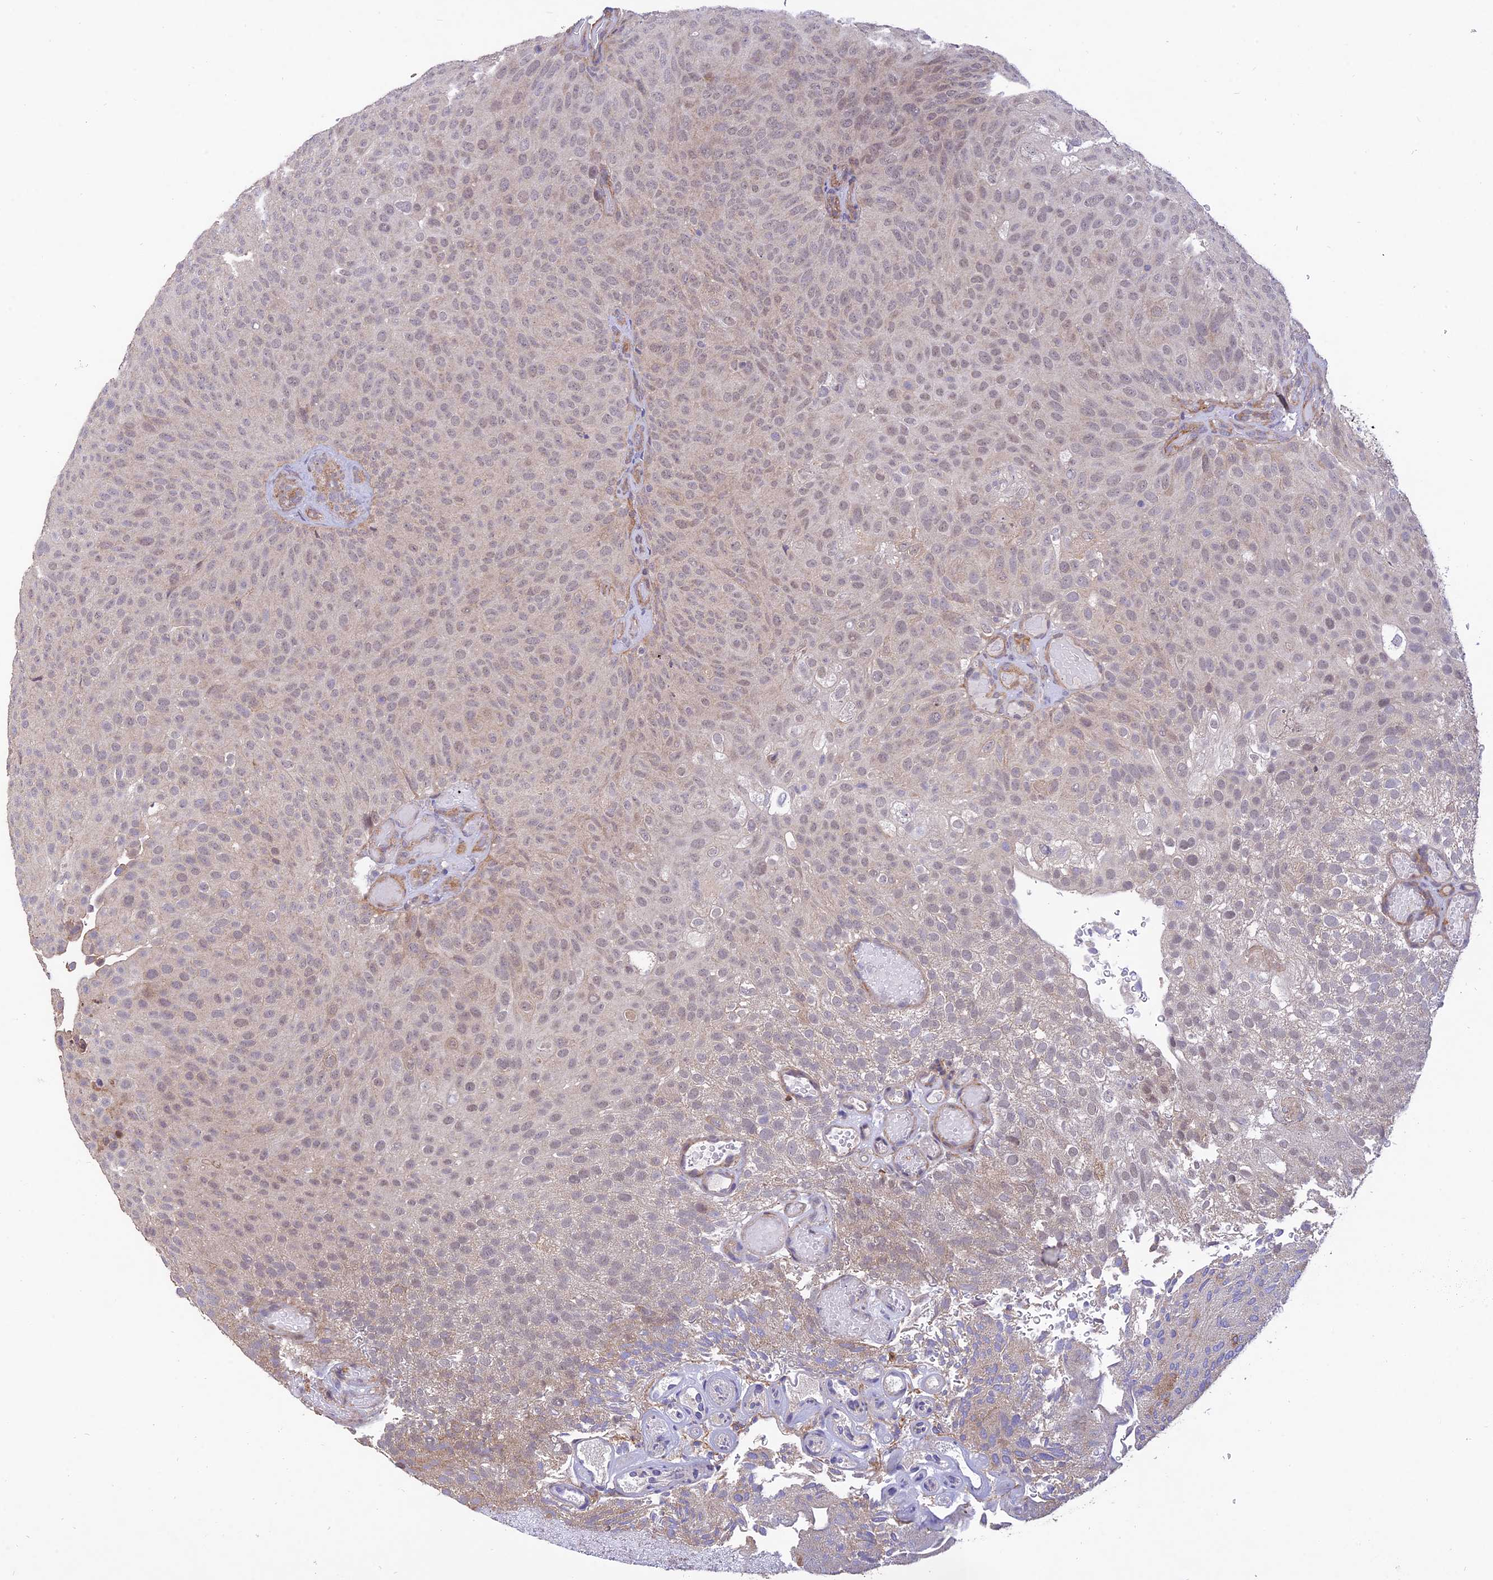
{"staining": {"intensity": "weak", "quantity": "<25%", "location": "nuclear"}, "tissue": "urothelial cancer", "cell_type": "Tumor cells", "image_type": "cancer", "snomed": [{"axis": "morphology", "description": "Urothelial carcinoma, Low grade"}, {"axis": "topography", "description": "Urinary bladder"}], "caption": "Immunohistochemistry micrograph of neoplastic tissue: low-grade urothelial carcinoma stained with DAB (3,3'-diaminobenzidine) demonstrates no significant protein staining in tumor cells.", "gene": "PAGR1", "patient": {"sex": "male", "age": 78}}